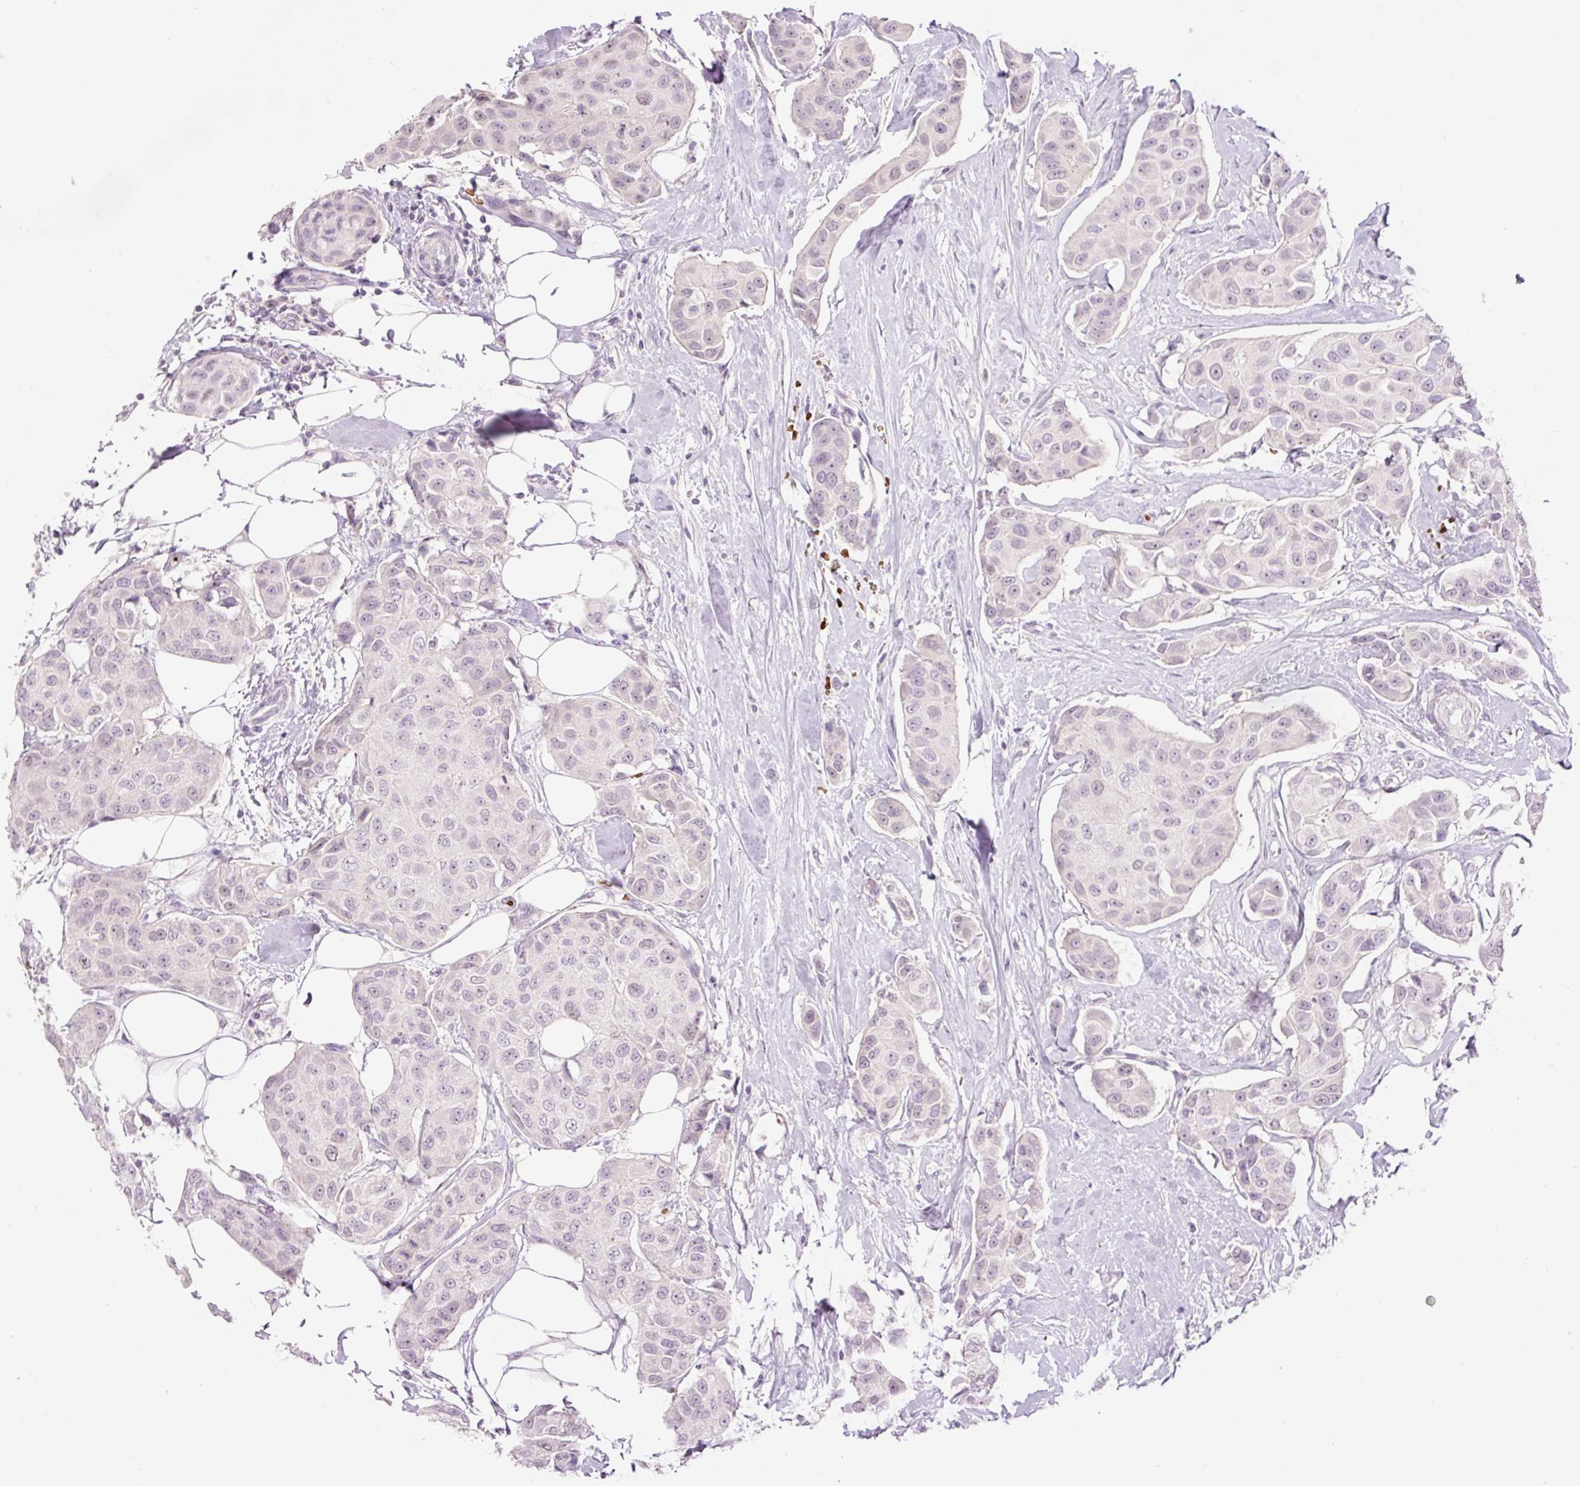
{"staining": {"intensity": "negative", "quantity": "none", "location": "none"}, "tissue": "breast cancer", "cell_type": "Tumor cells", "image_type": "cancer", "snomed": [{"axis": "morphology", "description": "Duct carcinoma"}, {"axis": "topography", "description": "Breast"}, {"axis": "topography", "description": "Lymph node"}], "caption": "This is an immunohistochemistry (IHC) photomicrograph of human breast cancer (infiltrating ductal carcinoma). There is no positivity in tumor cells.", "gene": "LY6G6D", "patient": {"sex": "female", "age": 80}}